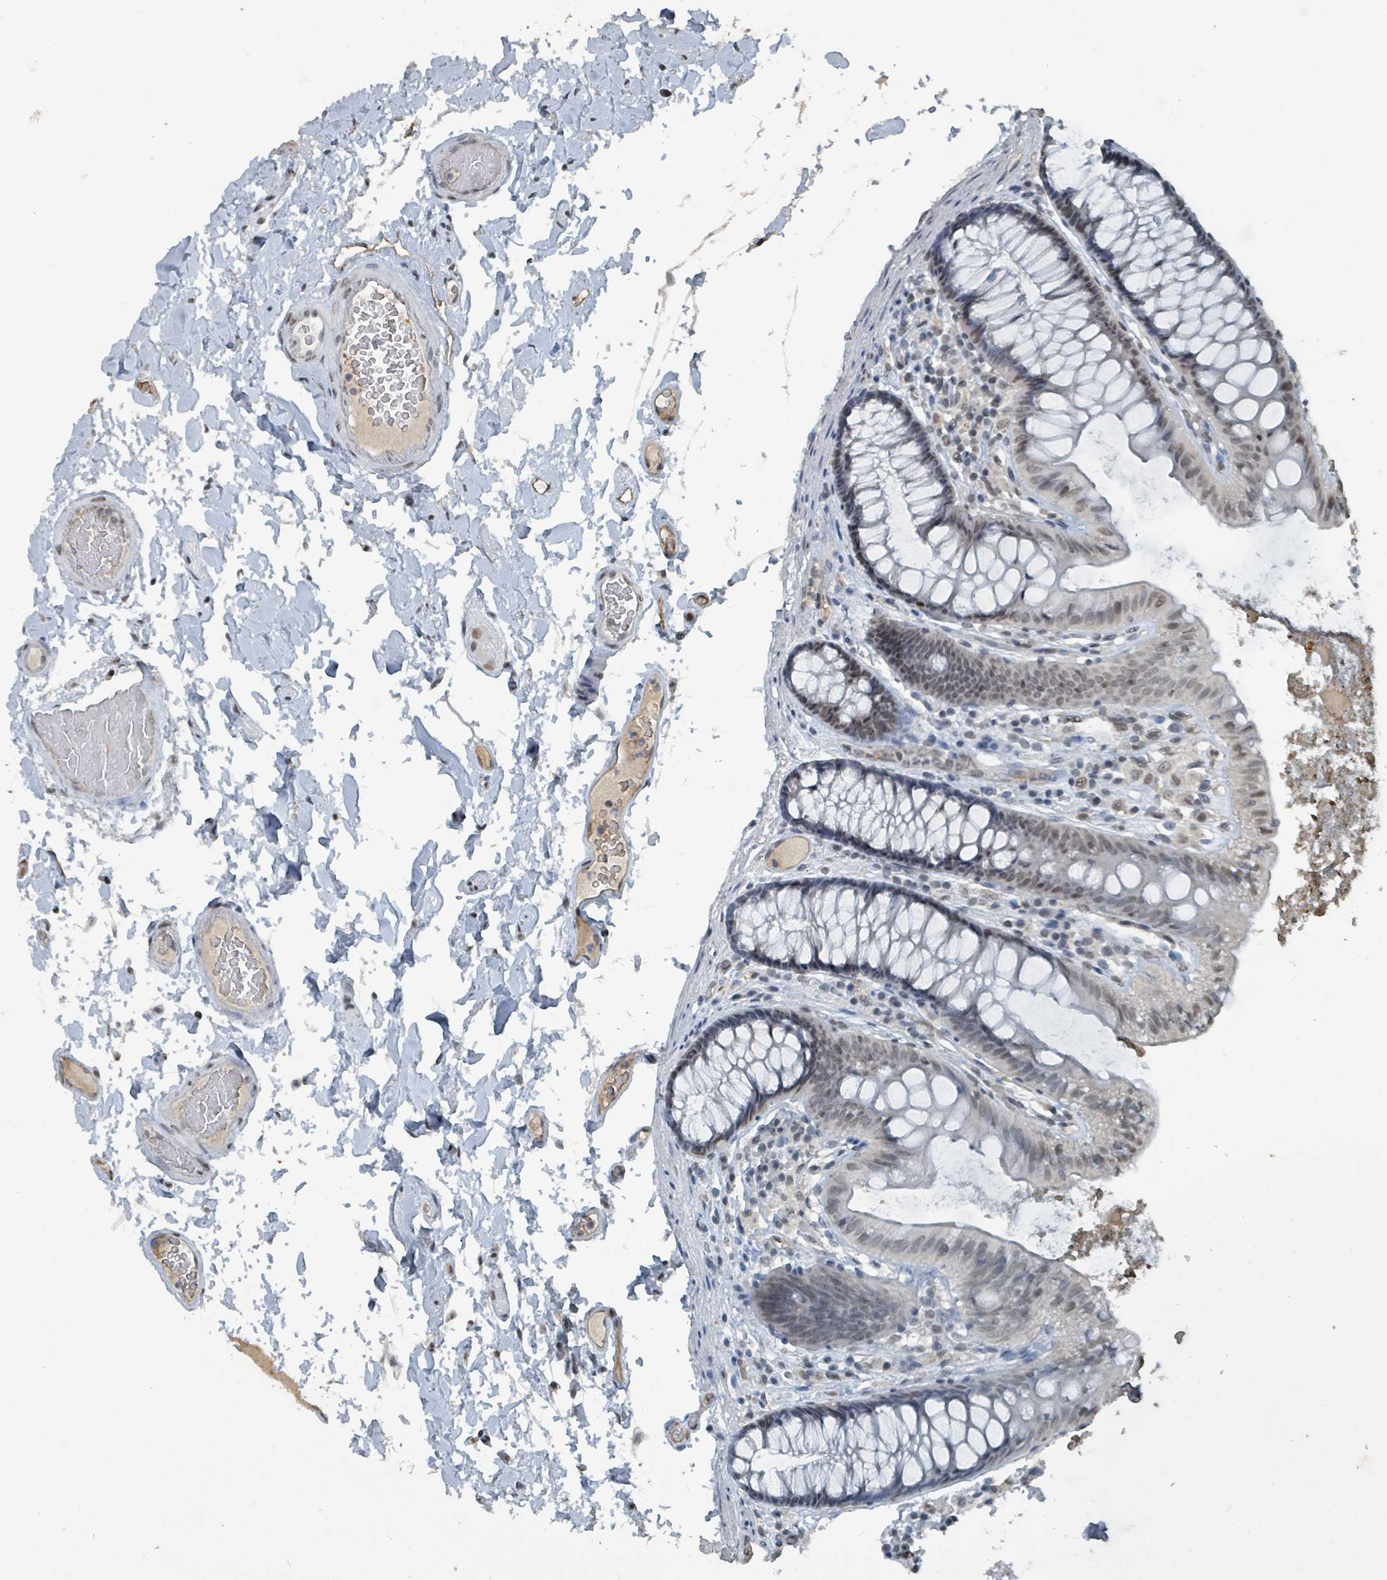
{"staining": {"intensity": "moderate", "quantity": ">75%", "location": "cytoplasmic/membranous,nuclear"}, "tissue": "colon", "cell_type": "Endothelial cells", "image_type": "normal", "snomed": [{"axis": "morphology", "description": "Normal tissue, NOS"}, {"axis": "topography", "description": "Colon"}], "caption": "IHC micrograph of benign human colon stained for a protein (brown), which displays medium levels of moderate cytoplasmic/membranous,nuclear staining in approximately >75% of endothelial cells.", "gene": "PHIP", "patient": {"sex": "male", "age": 84}}